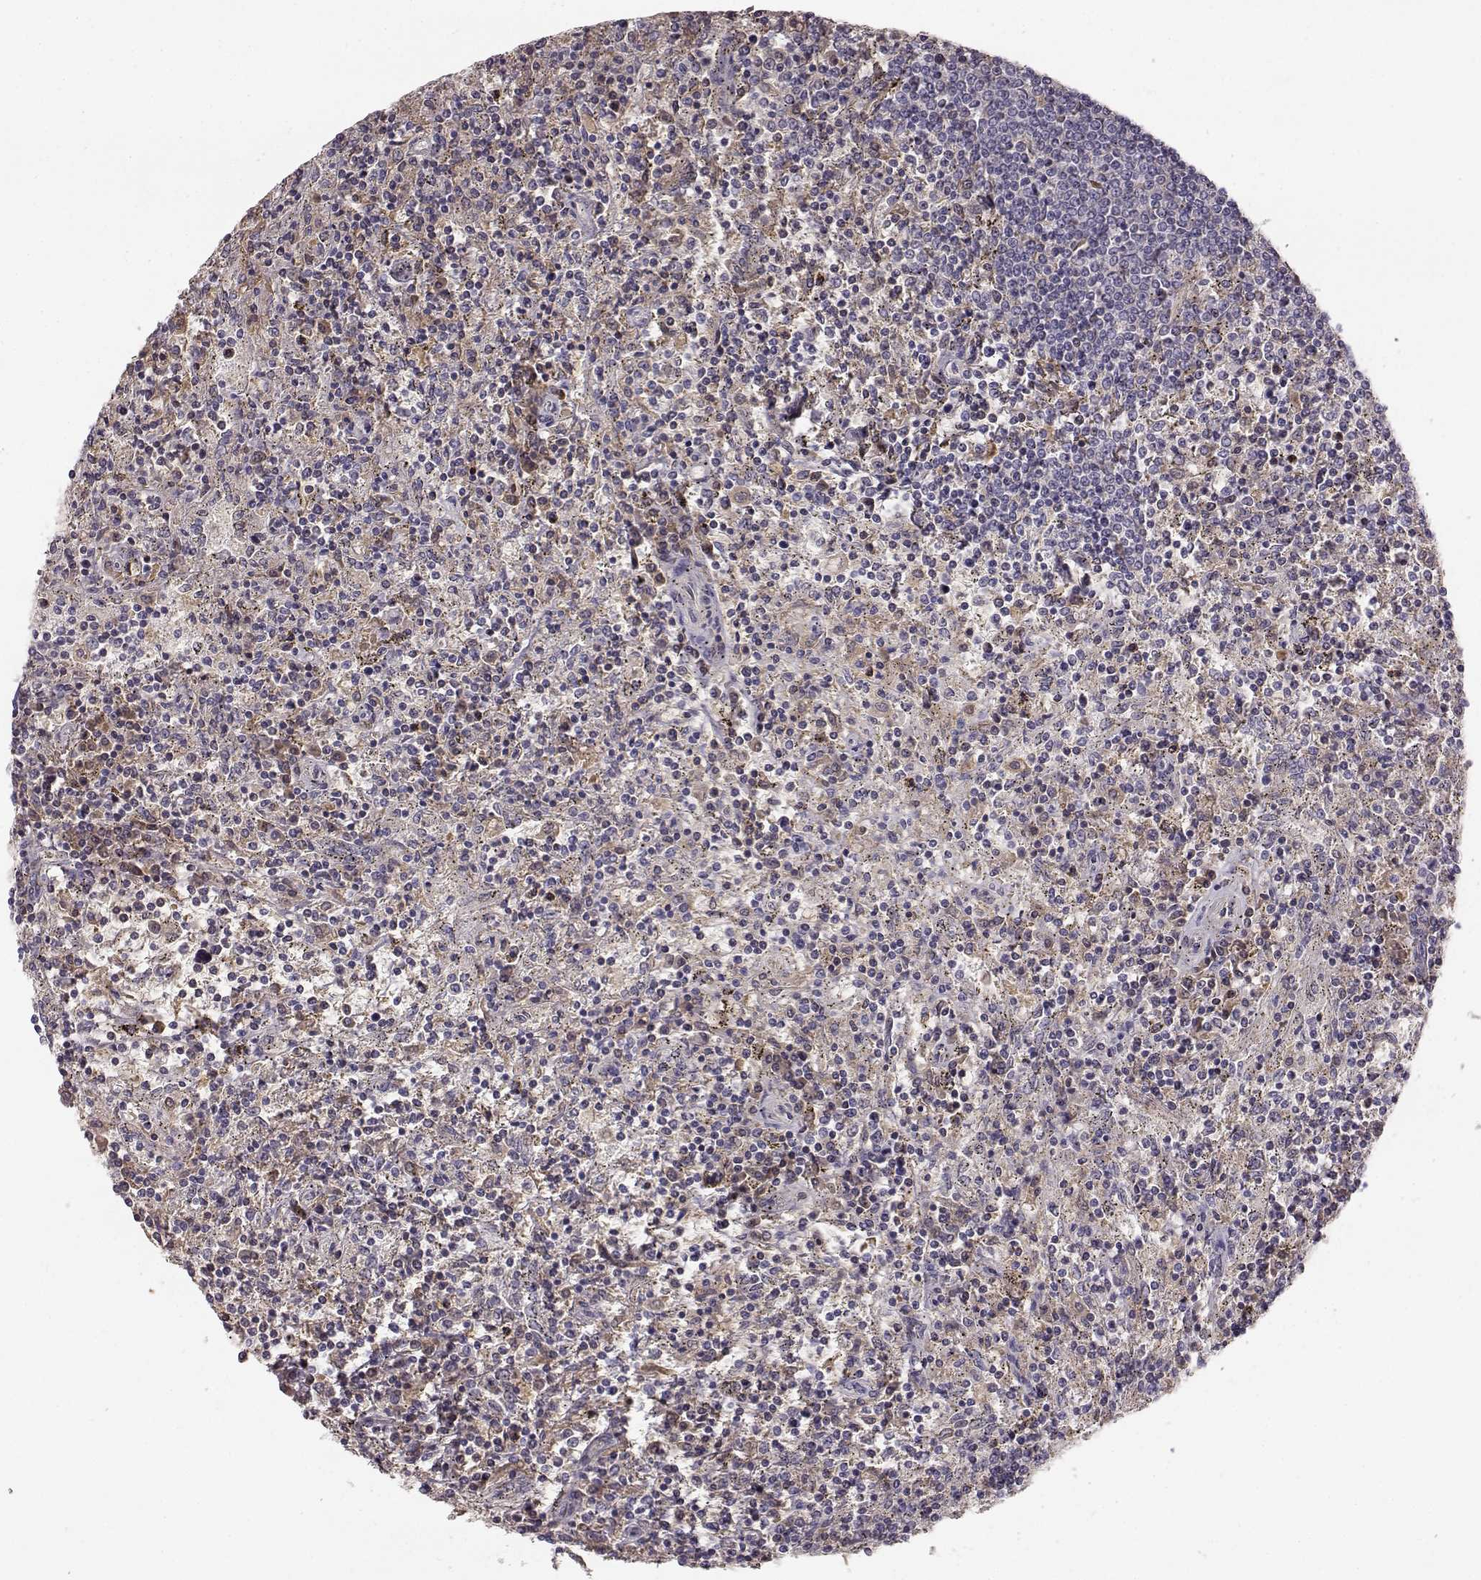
{"staining": {"intensity": "weak", "quantity": "25%-75%", "location": "cytoplasmic/membranous"}, "tissue": "lymphoma", "cell_type": "Tumor cells", "image_type": "cancer", "snomed": [{"axis": "morphology", "description": "Malignant lymphoma, non-Hodgkin's type, Low grade"}, {"axis": "topography", "description": "Spleen"}], "caption": "A micrograph showing weak cytoplasmic/membranous staining in approximately 25%-75% of tumor cells in malignant lymphoma, non-Hodgkin's type (low-grade), as visualized by brown immunohistochemical staining.", "gene": "YJEFN3", "patient": {"sex": "male", "age": 62}}